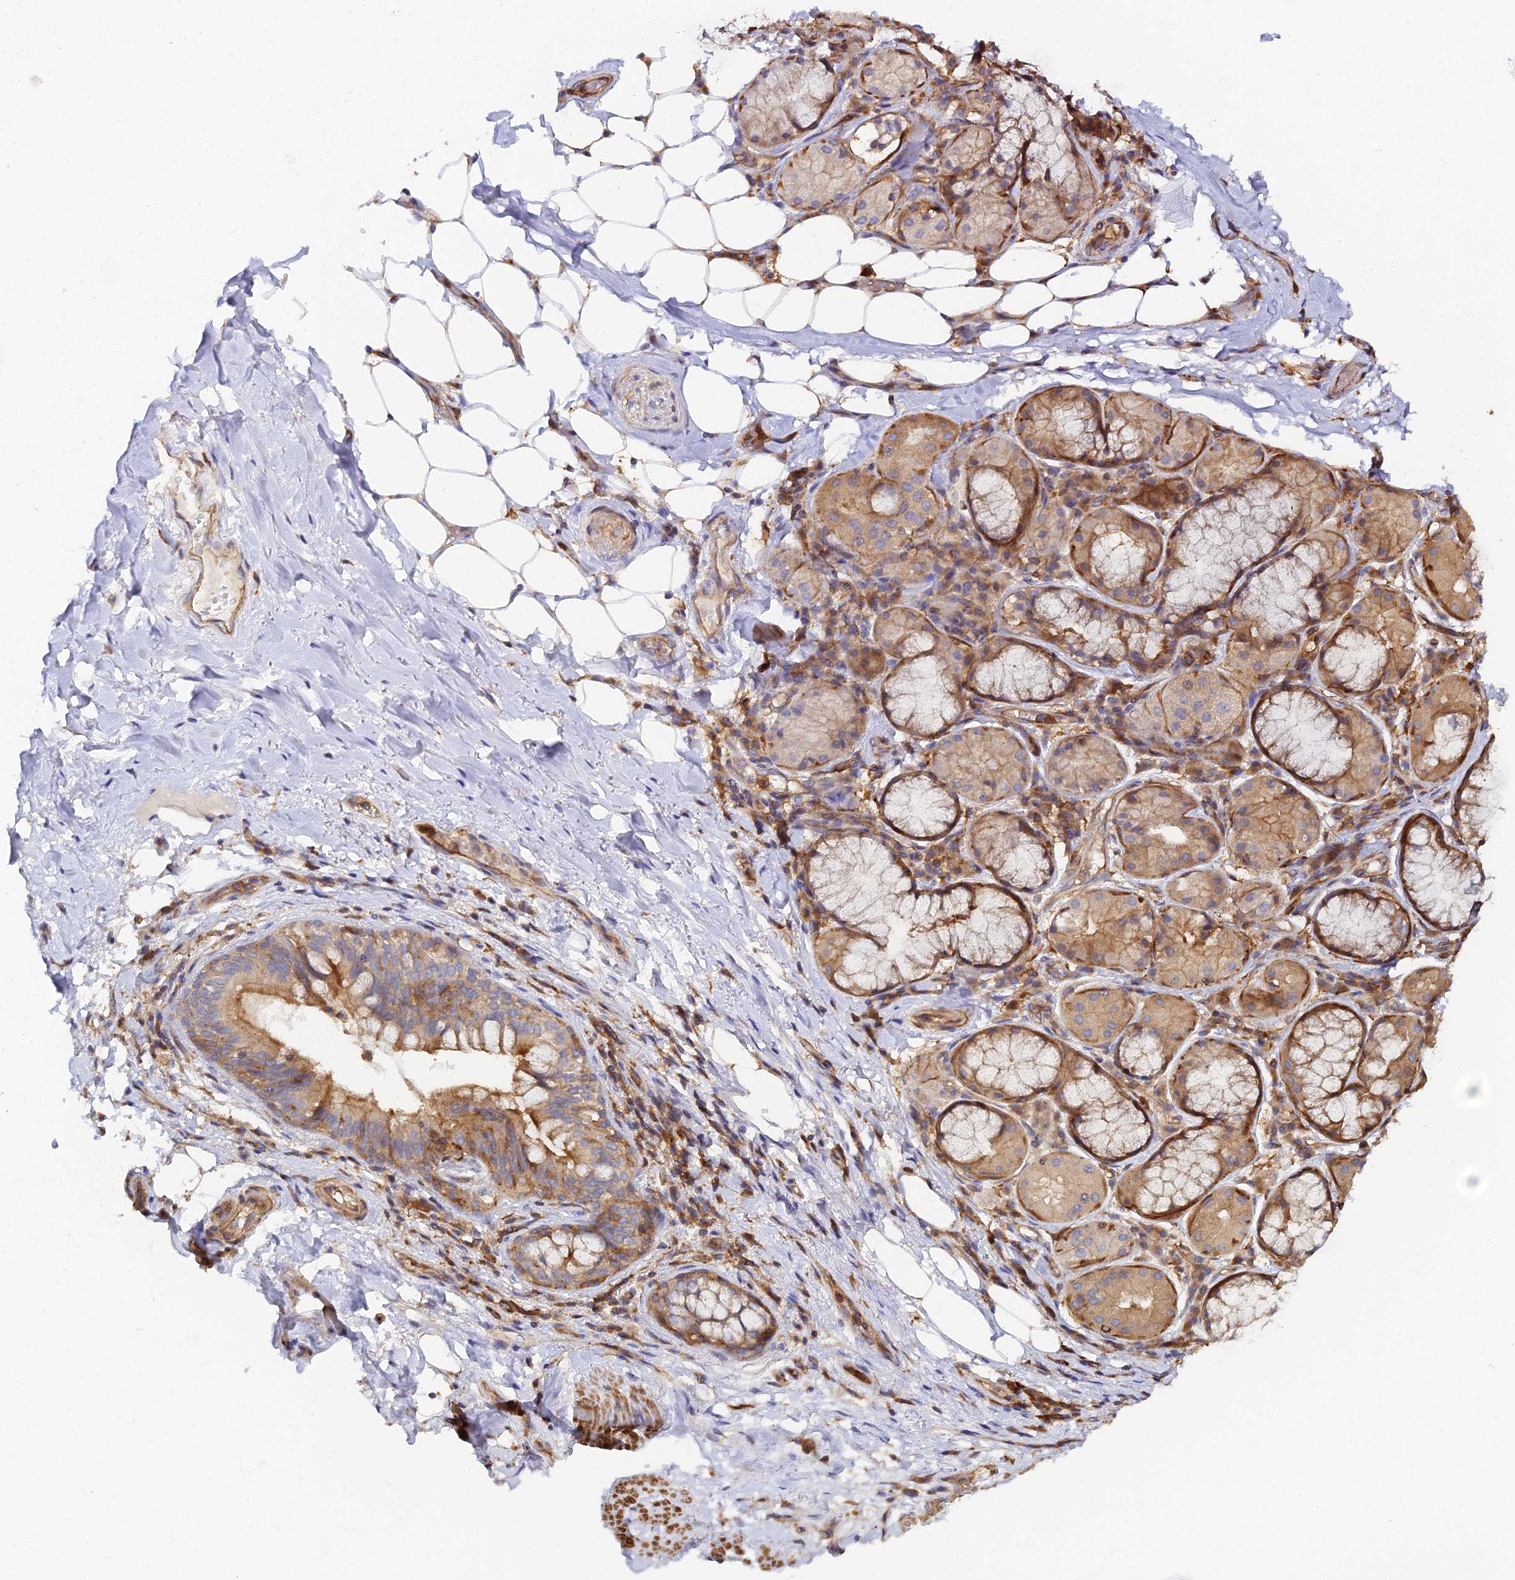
{"staining": {"intensity": "moderate", "quantity": "25%-75%", "location": "cytoplasmic/membranous"}, "tissue": "adipose tissue", "cell_type": "Adipocytes", "image_type": "normal", "snomed": [{"axis": "morphology", "description": "Normal tissue, NOS"}, {"axis": "topography", "description": "Lymph node"}, {"axis": "topography", "description": "Cartilage tissue"}, {"axis": "topography", "description": "Bronchus"}], "caption": "Protein expression analysis of benign human adipose tissue reveals moderate cytoplasmic/membranous positivity in about 25%-75% of adipocytes.", "gene": "GNG5B", "patient": {"sex": "male", "age": 63}}